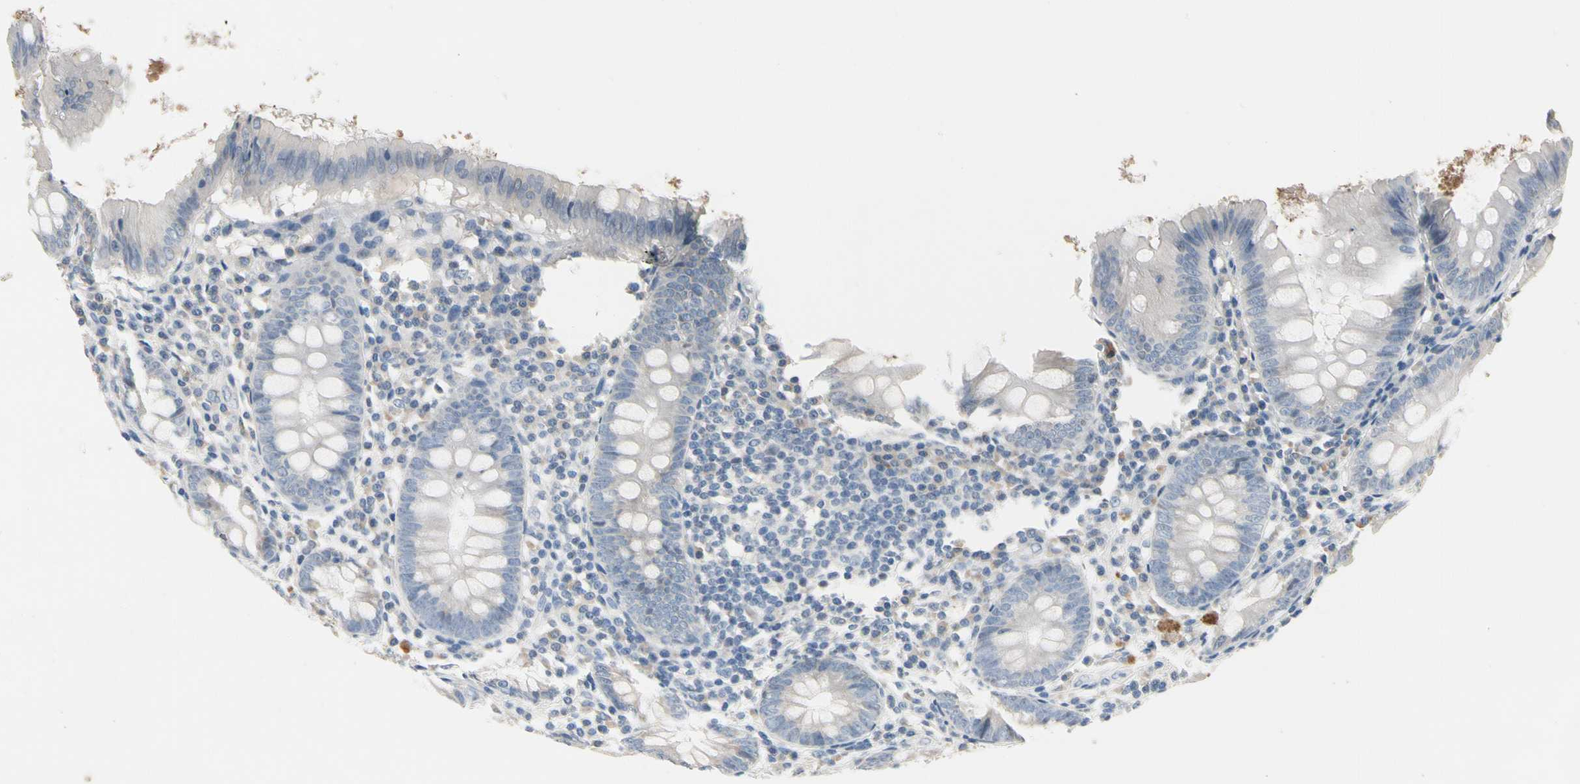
{"staining": {"intensity": "negative", "quantity": "none", "location": "none"}, "tissue": "appendix", "cell_type": "Glandular cells", "image_type": "normal", "snomed": [{"axis": "morphology", "description": "Normal tissue, NOS"}, {"axis": "topography", "description": "Appendix"}], "caption": "Appendix was stained to show a protein in brown. There is no significant positivity in glandular cells. (DAB immunohistochemistry, high magnification).", "gene": "MARK1", "patient": {"sex": "female", "age": 82}}